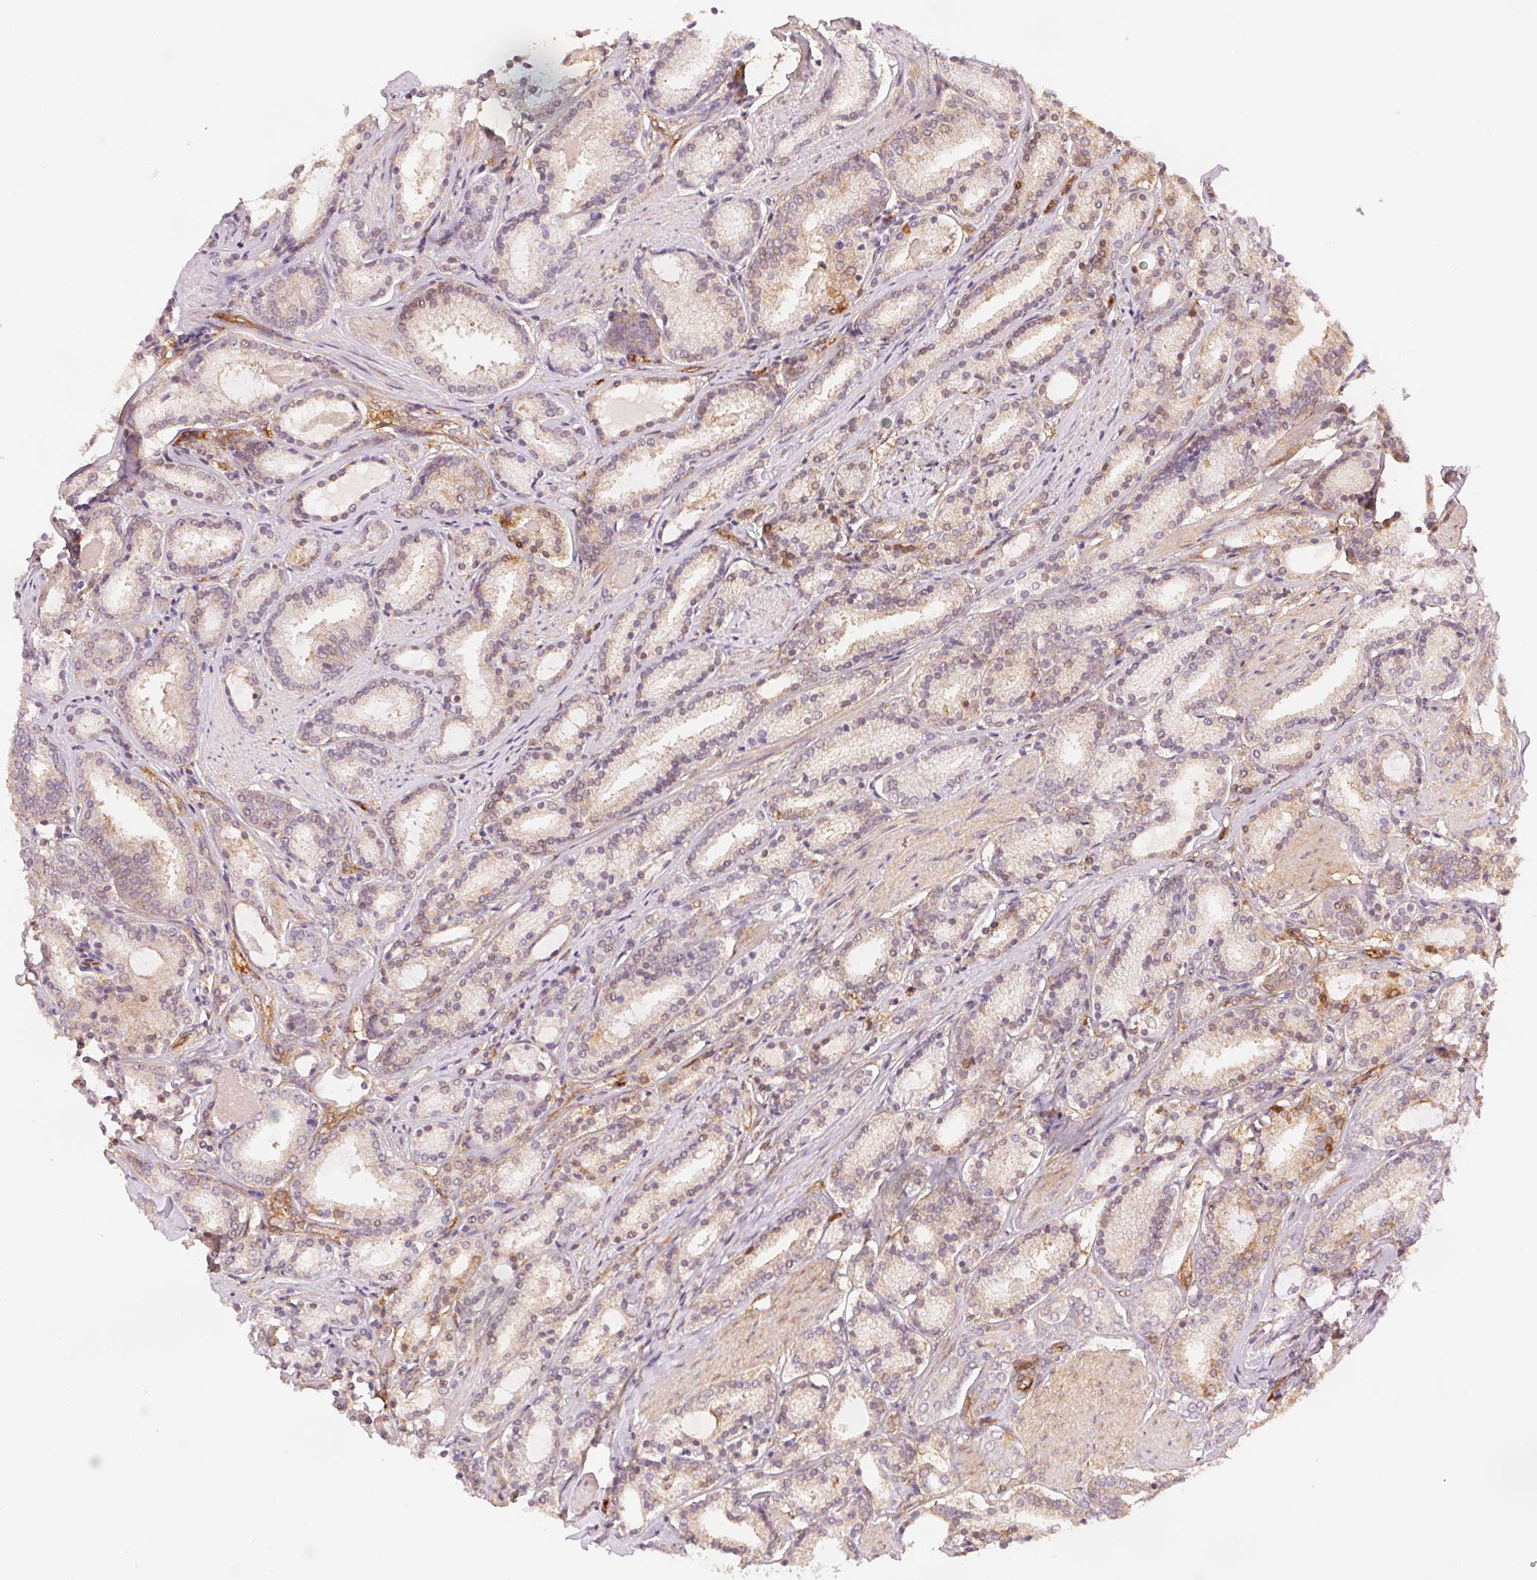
{"staining": {"intensity": "weak", "quantity": "<25%", "location": "cytoplasmic/membranous"}, "tissue": "prostate cancer", "cell_type": "Tumor cells", "image_type": "cancer", "snomed": [{"axis": "morphology", "description": "Adenocarcinoma, High grade"}, {"axis": "topography", "description": "Prostate"}], "caption": "High magnification brightfield microscopy of prostate cancer stained with DAB (3,3'-diaminobenzidine) (brown) and counterstained with hematoxylin (blue): tumor cells show no significant staining.", "gene": "DIAPH2", "patient": {"sex": "male", "age": 63}}